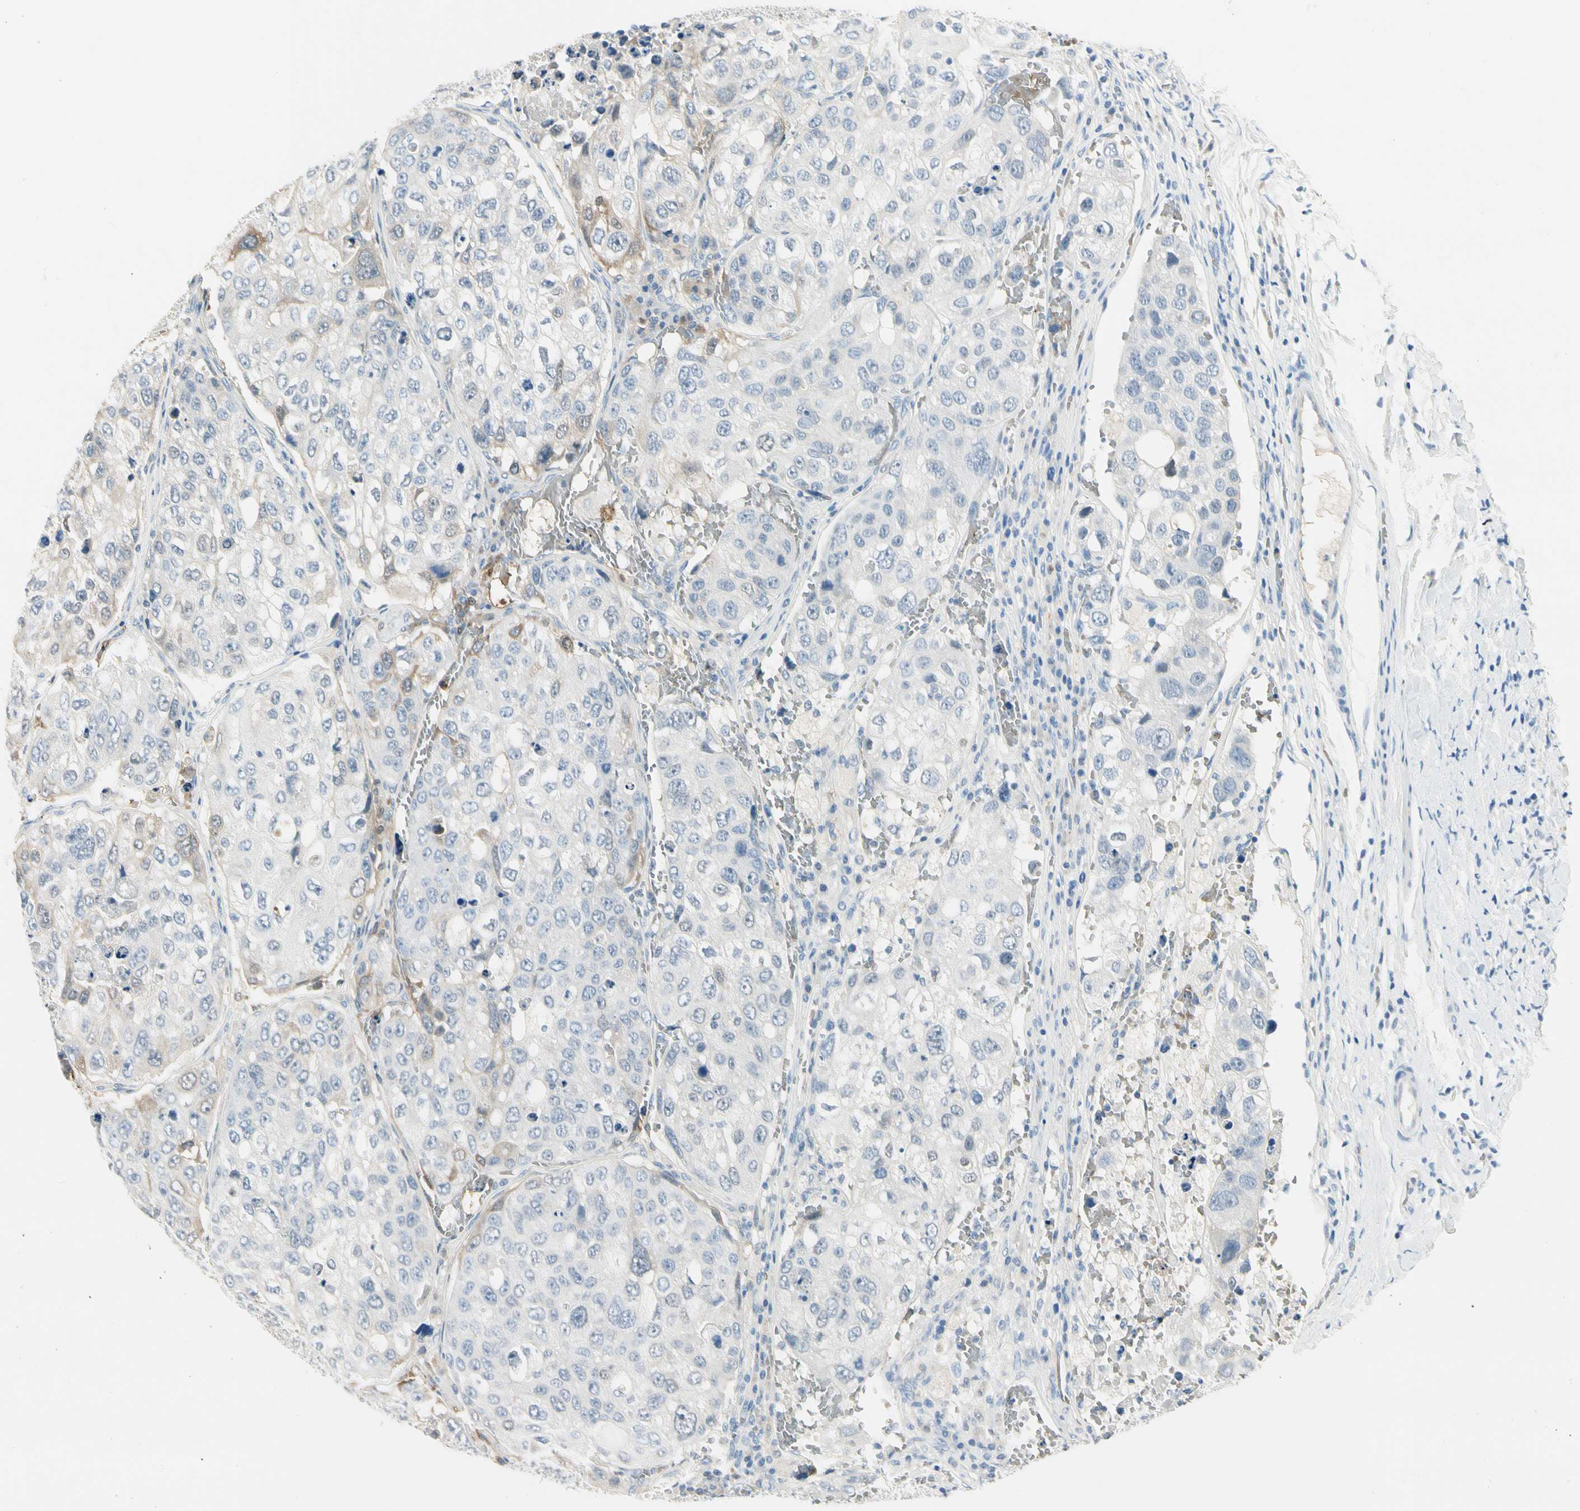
{"staining": {"intensity": "moderate", "quantity": "<25%", "location": "cytoplasmic/membranous"}, "tissue": "urothelial cancer", "cell_type": "Tumor cells", "image_type": "cancer", "snomed": [{"axis": "morphology", "description": "Urothelial carcinoma, High grade"}, {"axis": "topography", "description": "Lymph node"}, {"axis": "topography", "description": "Urinary bladder"}], "caption": "The micrograph reveals immunohistochemical staining of urothelial carcinoma (high-grade). There is moderate cytoplasmic/membranous staining is seen in approximately <25% of tumor cells.", "gene": "CA1", "patient": {"sex": "male", "age": 51}}